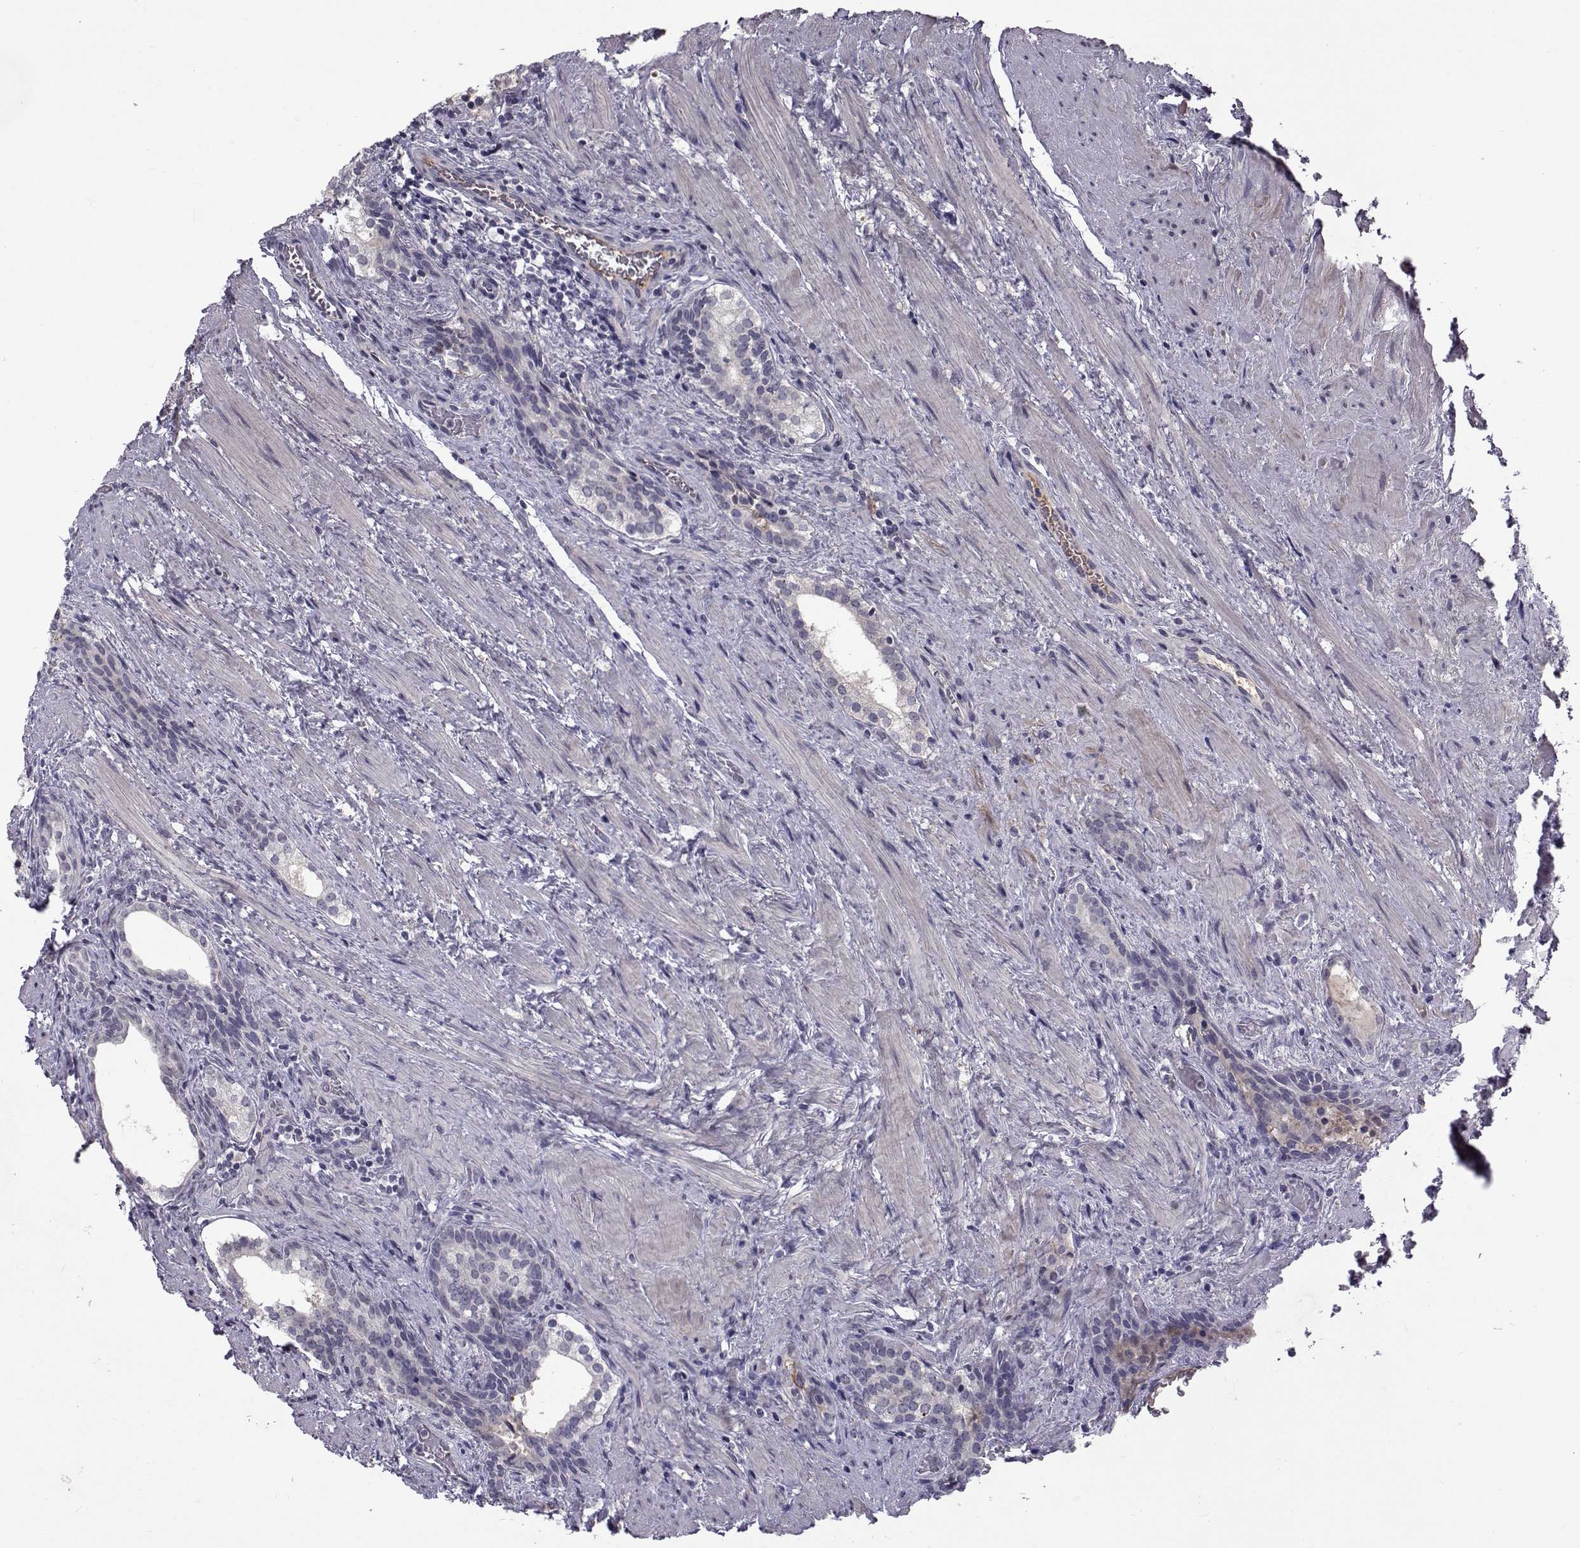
{"staining": {"intensity": "negative", "quantity": "none", "location": "none"}, "tissue": "prostate cancer", "cell_type": "Tumor cells", "image_type": "cancer", "snomed": [{"axis": "morphology", "description": "Adenocarcinoma, NOS"}, {"axis": "morphology", "description": "Adenocarcinoma, High grade"}, {"axis": "topography", "description": "Prostate"}], "caption": "Immunohistochemistry histopathology image of neoplastic tissue: human prostate cancer stained with DAB (3,3'-diaminobenzidine) shows no significant protein staining in tumor cells.", "gene": "TNFRSF11B", "patient": {"sex": "male", "age": 61}}